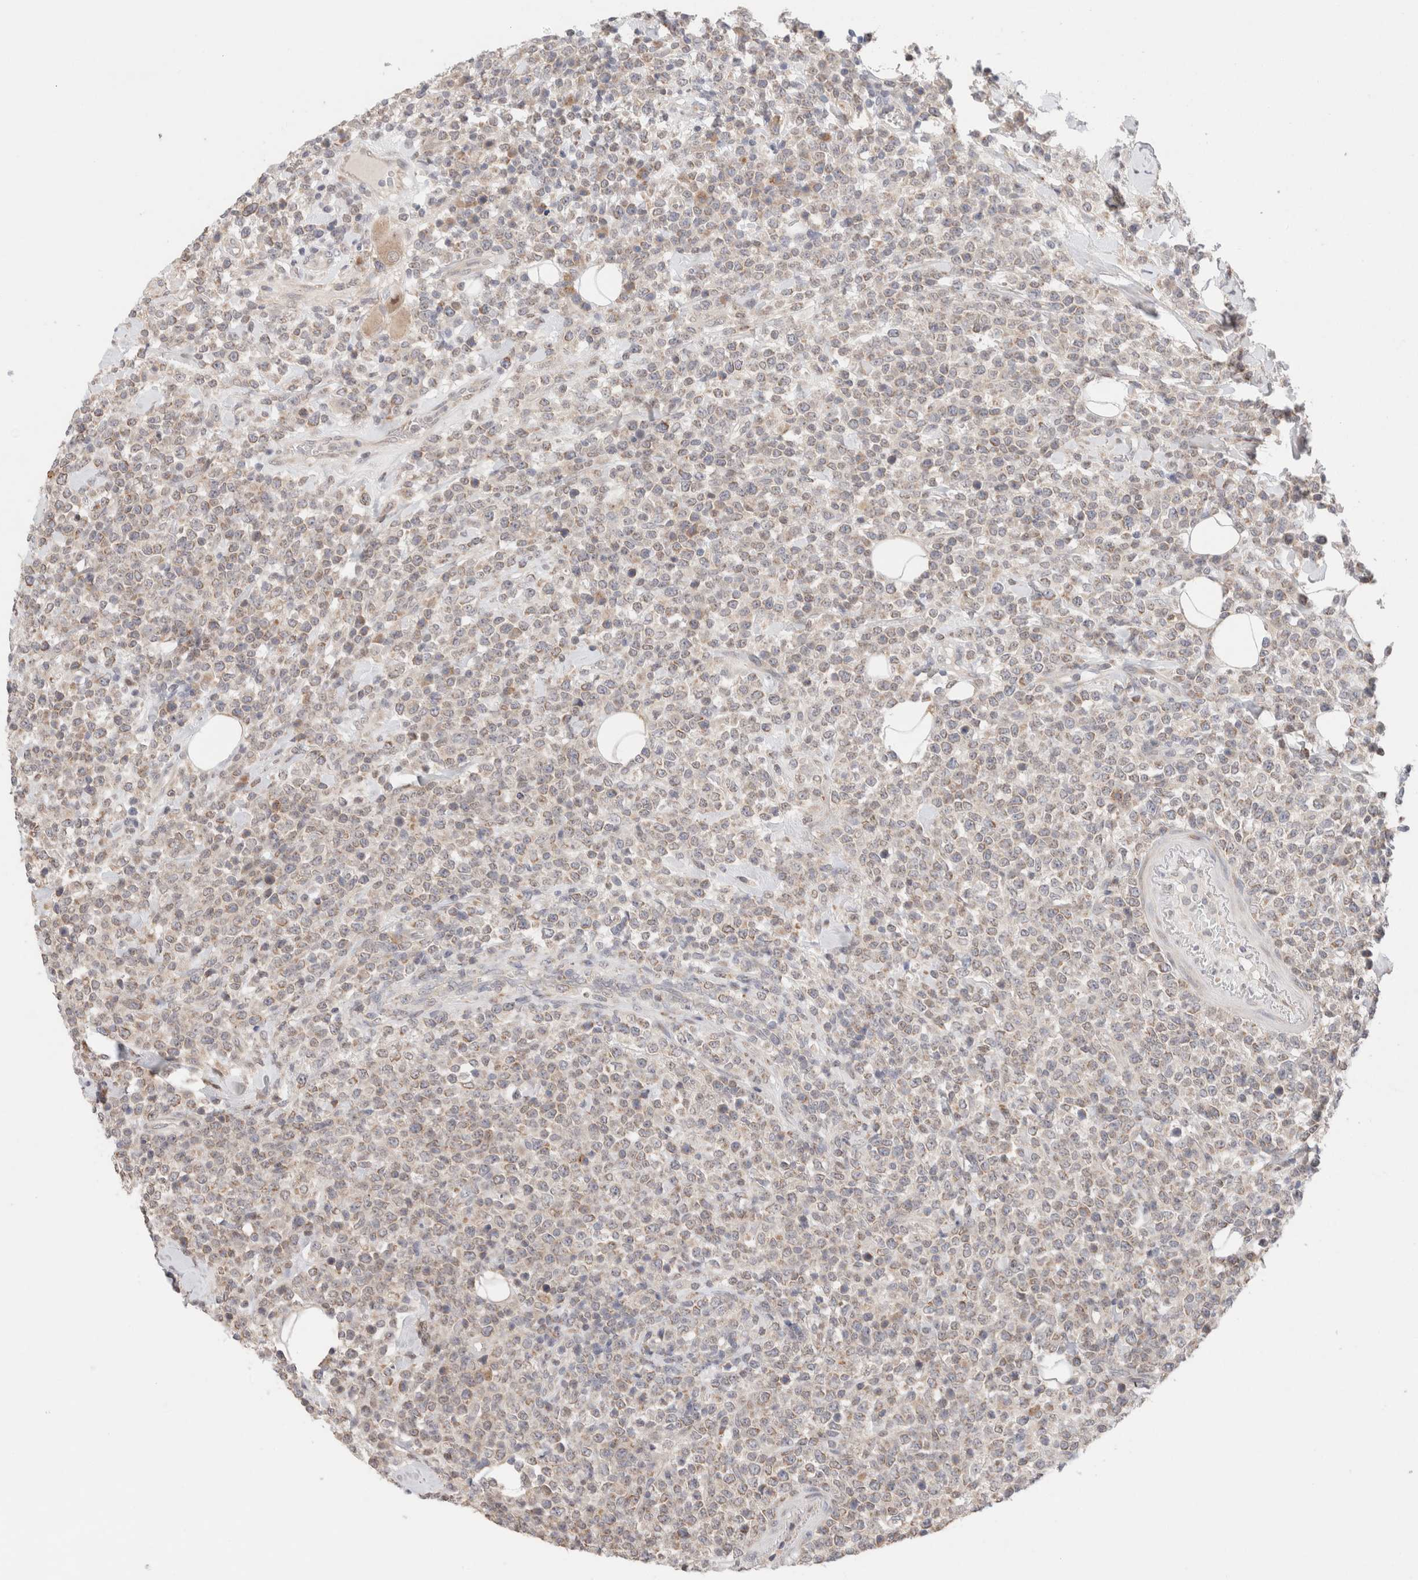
{"staining": {"intensity": "weak", "quantity": "25%-75%", "location": "cytoplasmic/membranous"}, "tissue": "lymphoma", "cell_type": "Tumor cells", "image_type": "cancer", "snomed": [{"axis": "morphology", "description": "Malignant lymphoma, non-Hodgkin's type, High grade"}, {"axis": "topography", "description": "Colon"}], "caption": "DAB (3,3'-diaminobenzidine) immunohistochemical staining of high-grade malignant lymphoma, non-Hodgkin's type demonstrates weak cytoplasmic/membranous protein staining in approximately 25%-75% of tumor cells. The protein of interest is stained brown, and the nuclei are stained in blue (DAB (3,3'-diaminobenzidine) IHC with brightfield microscopy, high magnification).", "gene": "ERI3", "patient": {"sex": "female", "age": 53}}